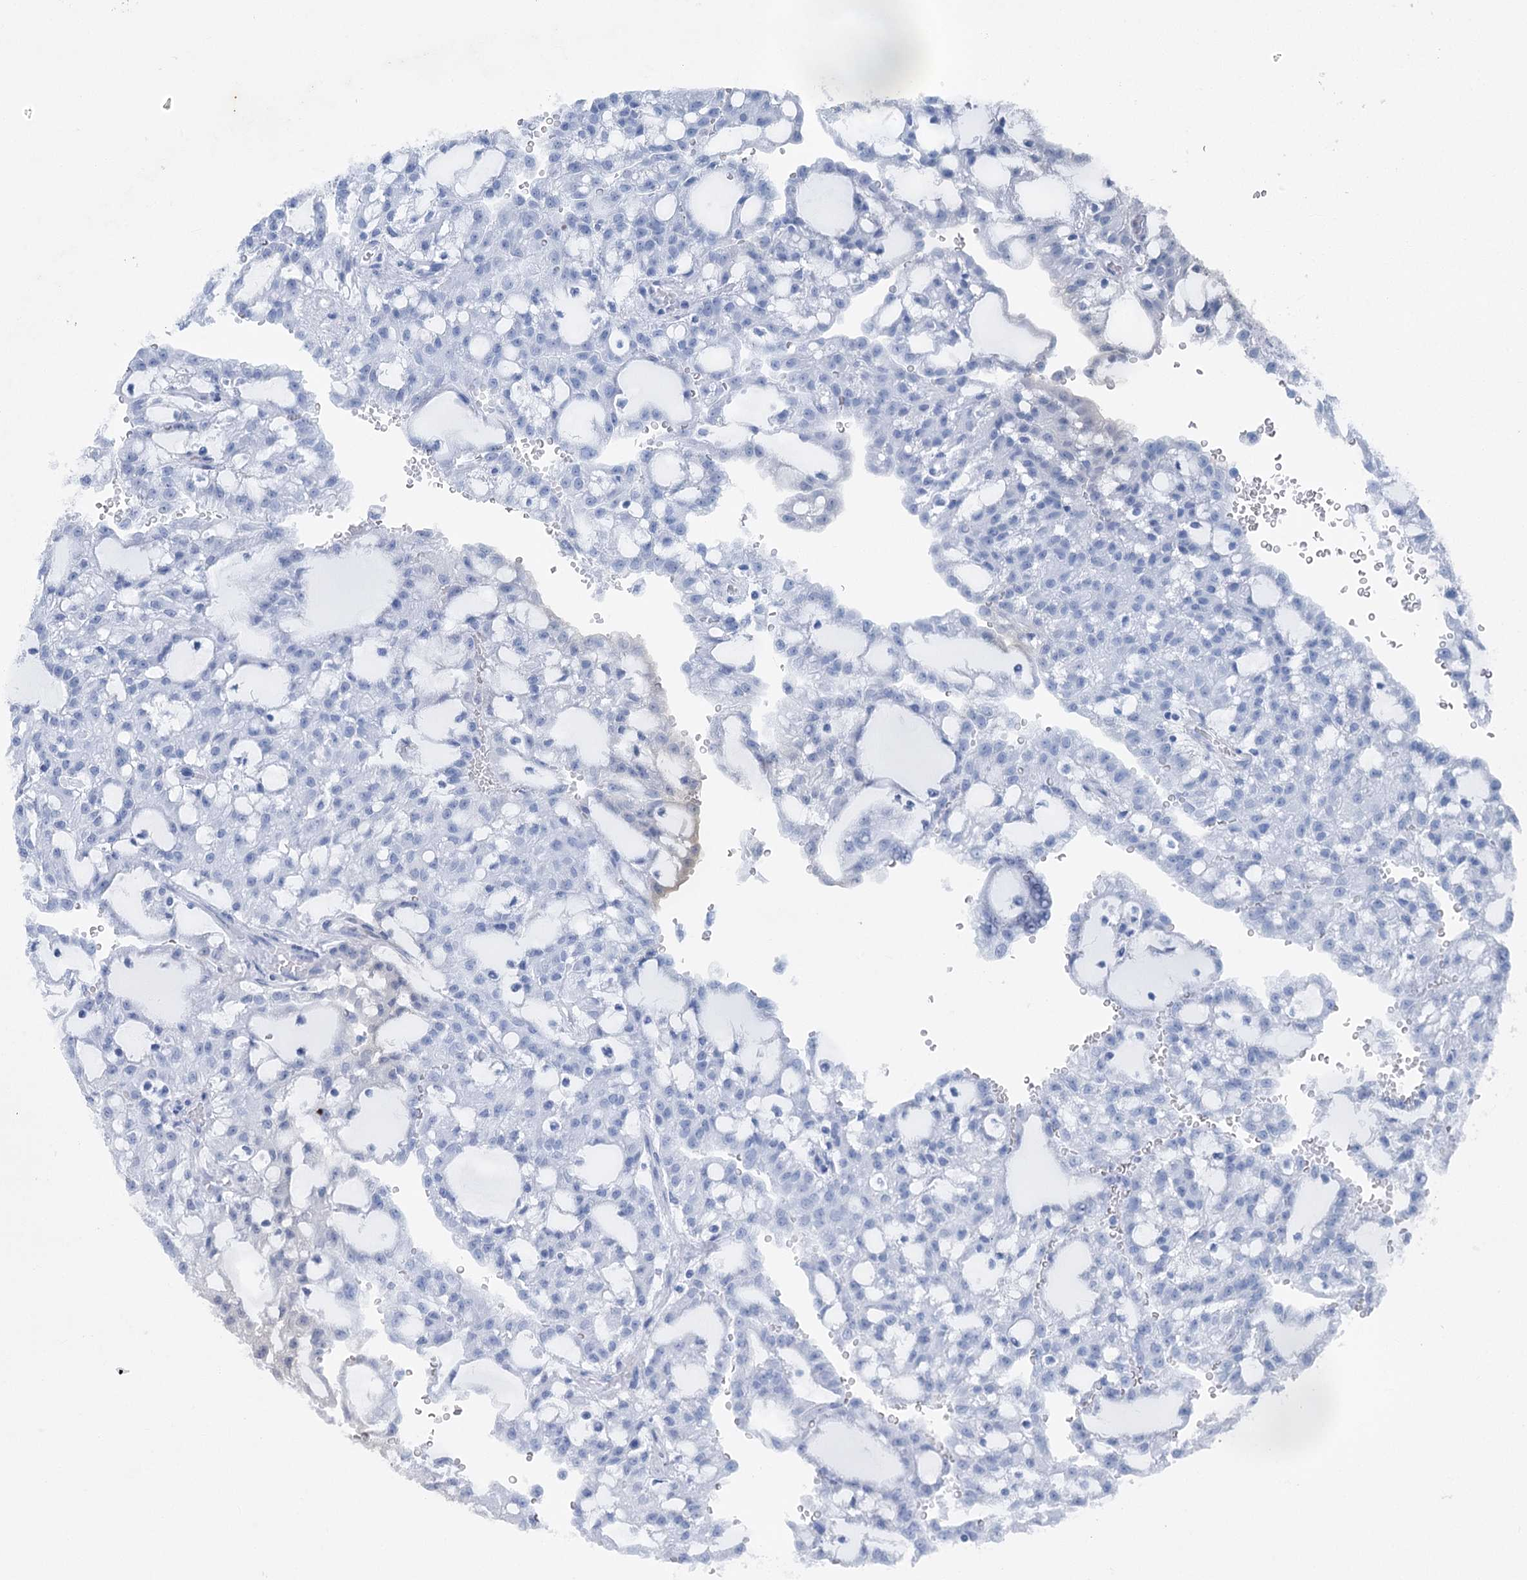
{"staining": {"intensity": "negative", "quantity": "none", "location": "none"}, "tissue": "renal cancer", "cell_type": "Tumor cells", "image_type": "cancer", "snomed": [{"axis": "morphology", "description": "Adenocarcinoma, NOS"}, {"axis": "topography", "description": "Kidney"}], "caption": "Renal adenocarcinoma was stained to show a protein in brown. There is no significant staining in tumor cells. (DAB immunohistochemistry visualized using brightfield microscopy, high magnification).", "gene": "IQSEC1", "patient": {"sex": "male", "age": 63}}